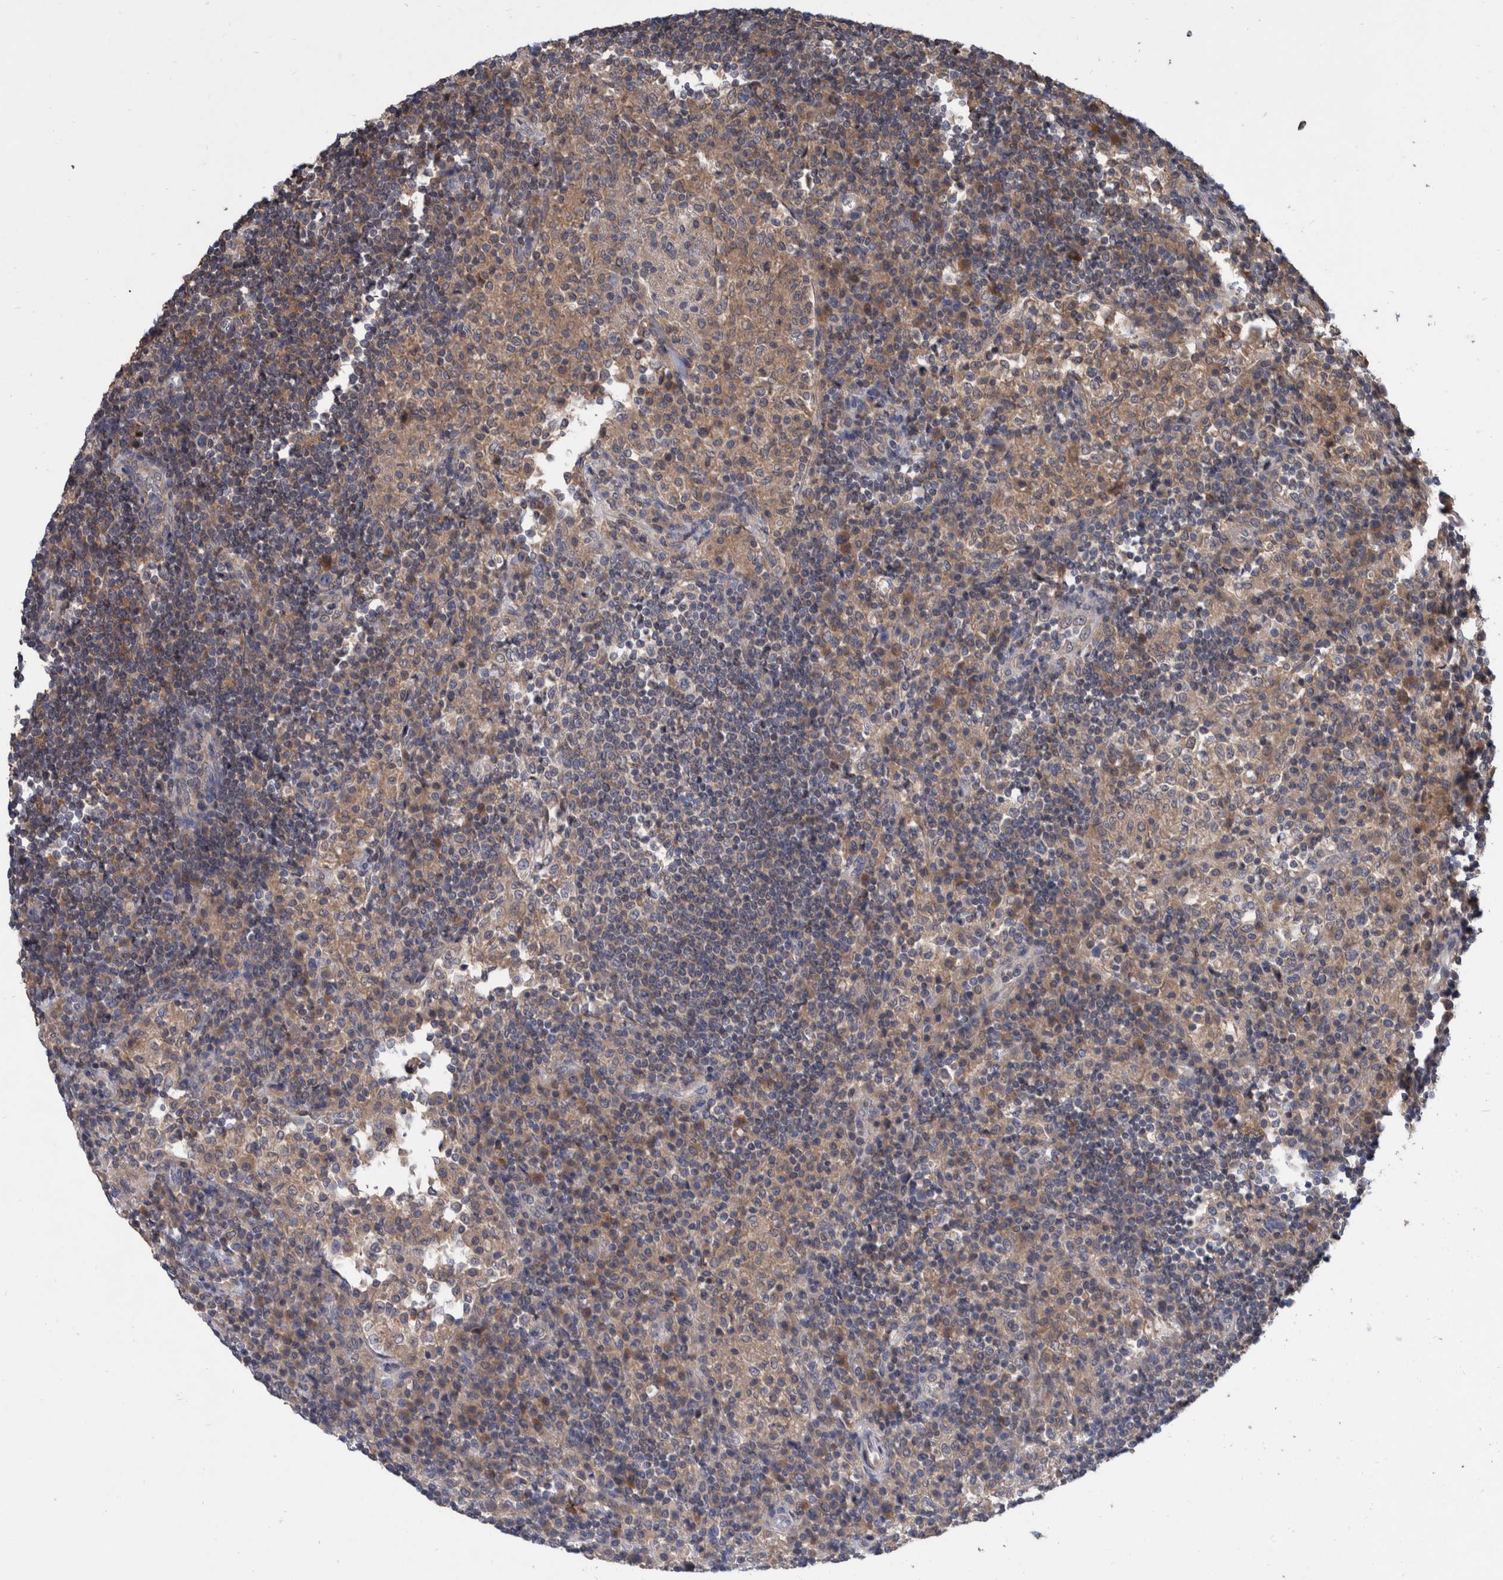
{"staining": {"intensity": "moderate", "quantity": "25%-75%", "location": "cytoplasmic/membranous"}, "tissue": "lymph node", "cell_type": "Non-germinal center cells", "image_type": "normal", "snomed": [{"axis": "morphology", "description": "Normal tissue, NOS"}, {"axis": "topography", "description": "Lymph node"}], "caption": "A medium amount of moderate cytoplasmic/membranous staining is identified in approximately 25%-75% of non-germinal center cells in unremarkable lymph node. (DAB = brown stain, brightfield microscopy at high magnification).", "gene": "PLPBP", "patient": {"sex": "female", "age": 53}}